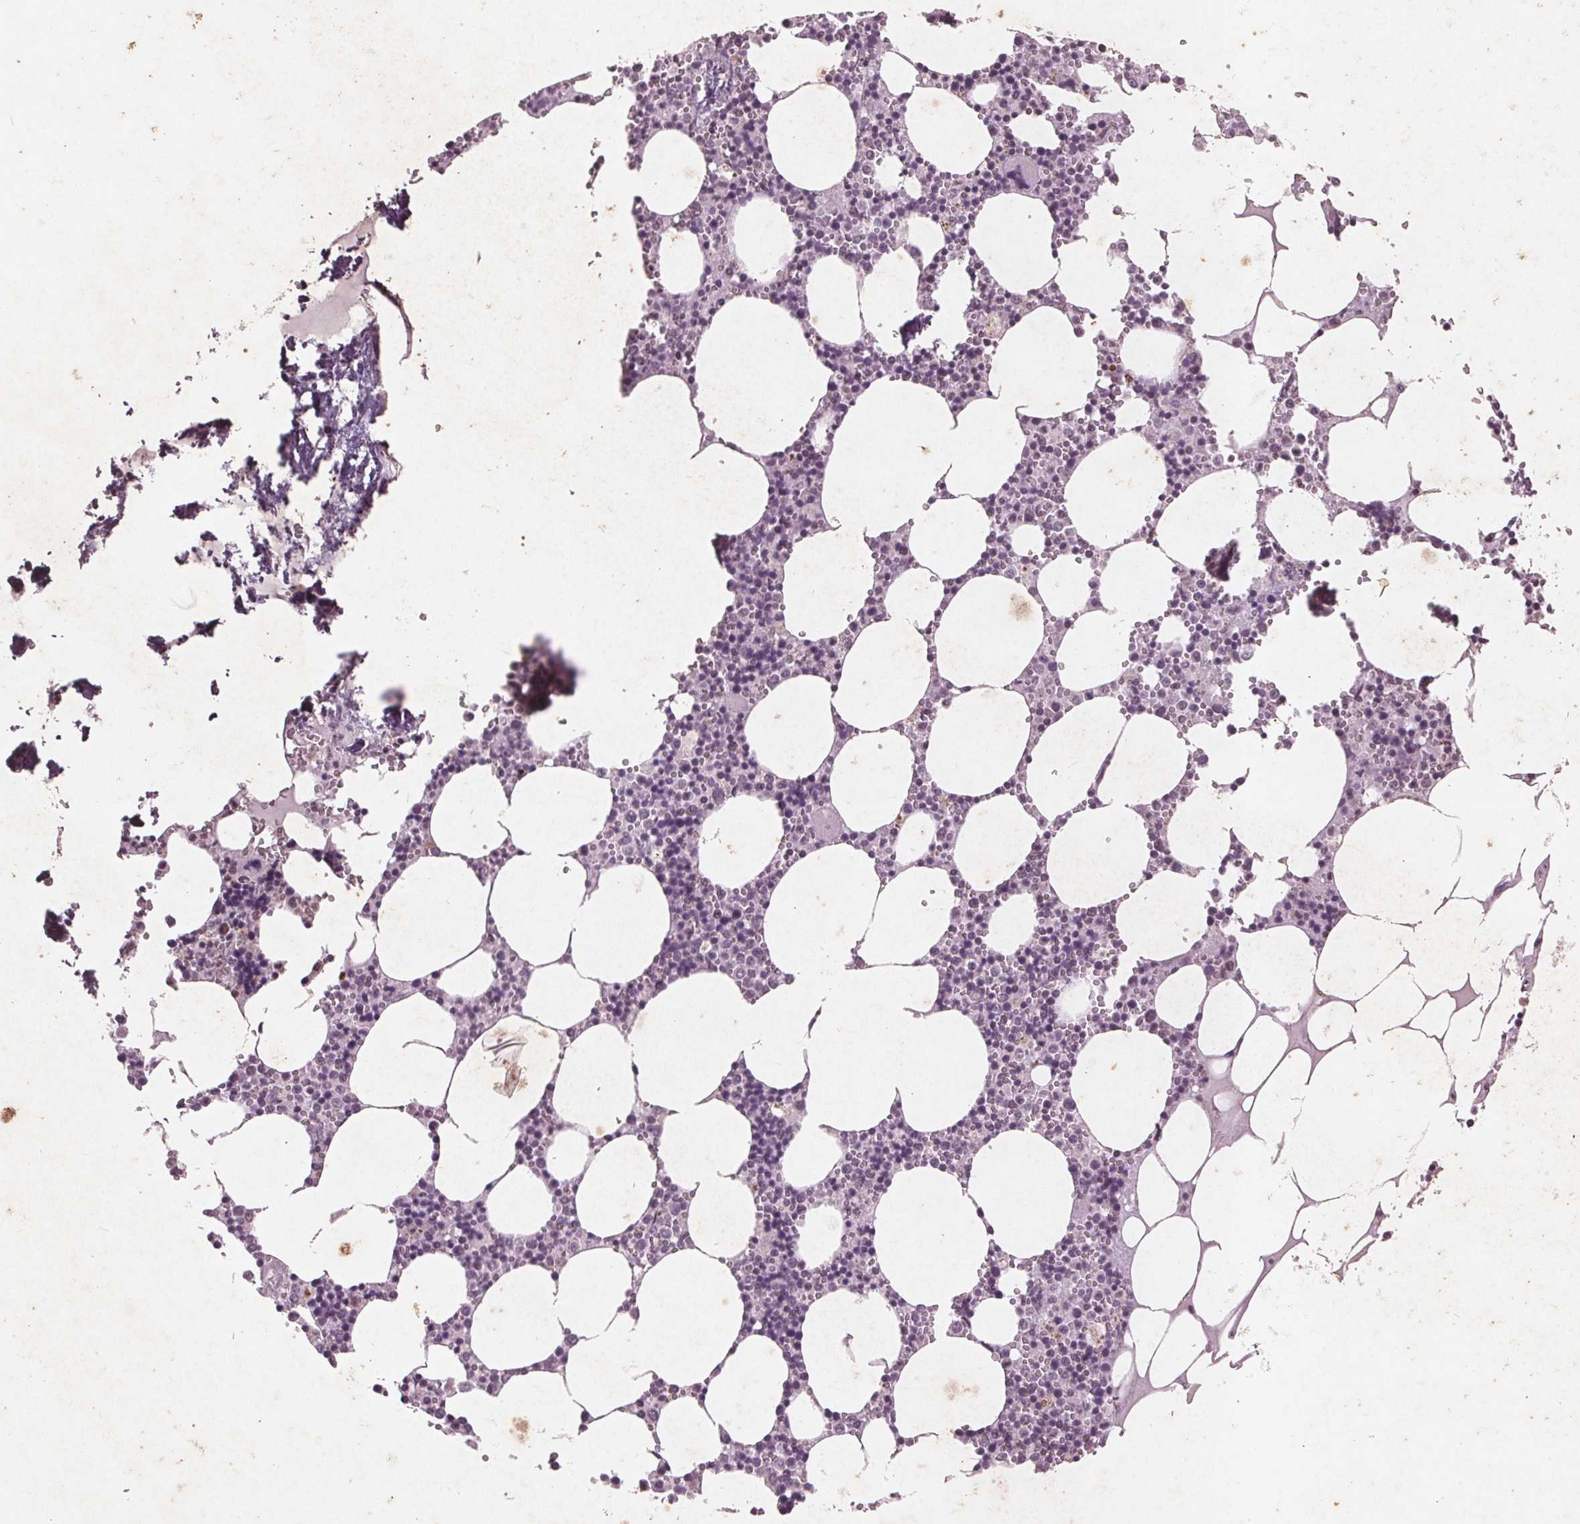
{"staining": {"intensity": "negative", "quantity": "none", "location": "none"}, "tissue": "bone marrow", "cell_type": "Hematopoietic cells", "image_type": "normal", "snomed": [{"axis": "morphology", "description": "Normal tissue, NOS"}, {"axis": "topography", "description": "Bone marrow"}], "caption": "The immunohistochemistry (IHC) micrograph has no significant positivity in hematopoietic cells of bone marrow. (Brightfield microscopy of DAB immunohistochemistry at high magnification).", "gene": "RPS6KA2", "patient": {"sex": "male", "age": 54}}